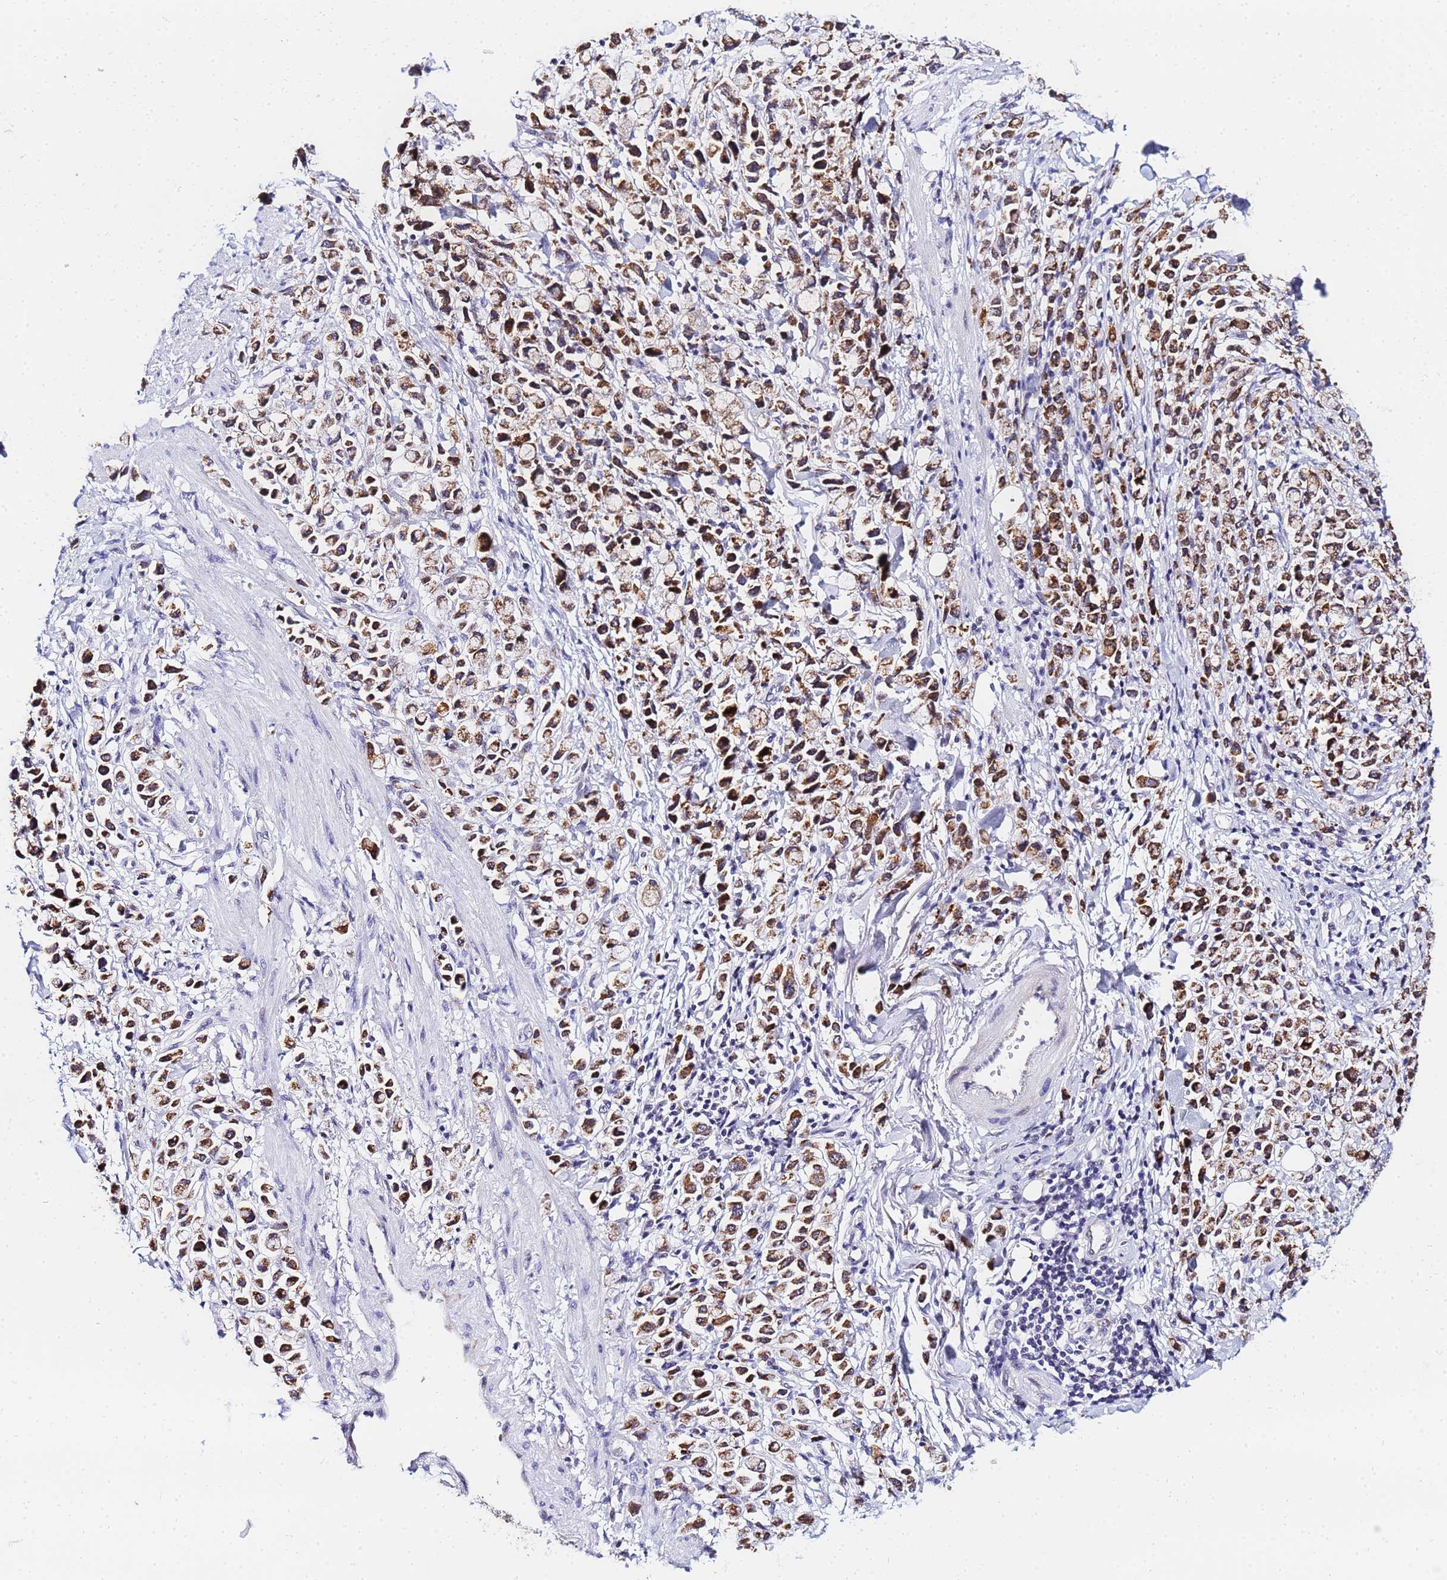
{"staining": {"intensity": "moderate", "quantity": ">75%", "location": "cytoplasmic/membranous"}, "tissue": "stomach cancer", "cell_type": "Tumor cells", "image_type": "cancer", "snomed": [{"axis": "morphology", "description": "Adenocarcinoma, NOS"}, {"axis": "topography", "description": "Stomach"}], "caption": "DAB (3,3'-diaminobenzidine) immunohistochemical staining of stomach cancer shows moderate cytoplasmic/membranous protein positivity in approximately >75% of tumor cells.", "gene": "CKMT1A", "patient": {"sex": "female", "age": 81}}